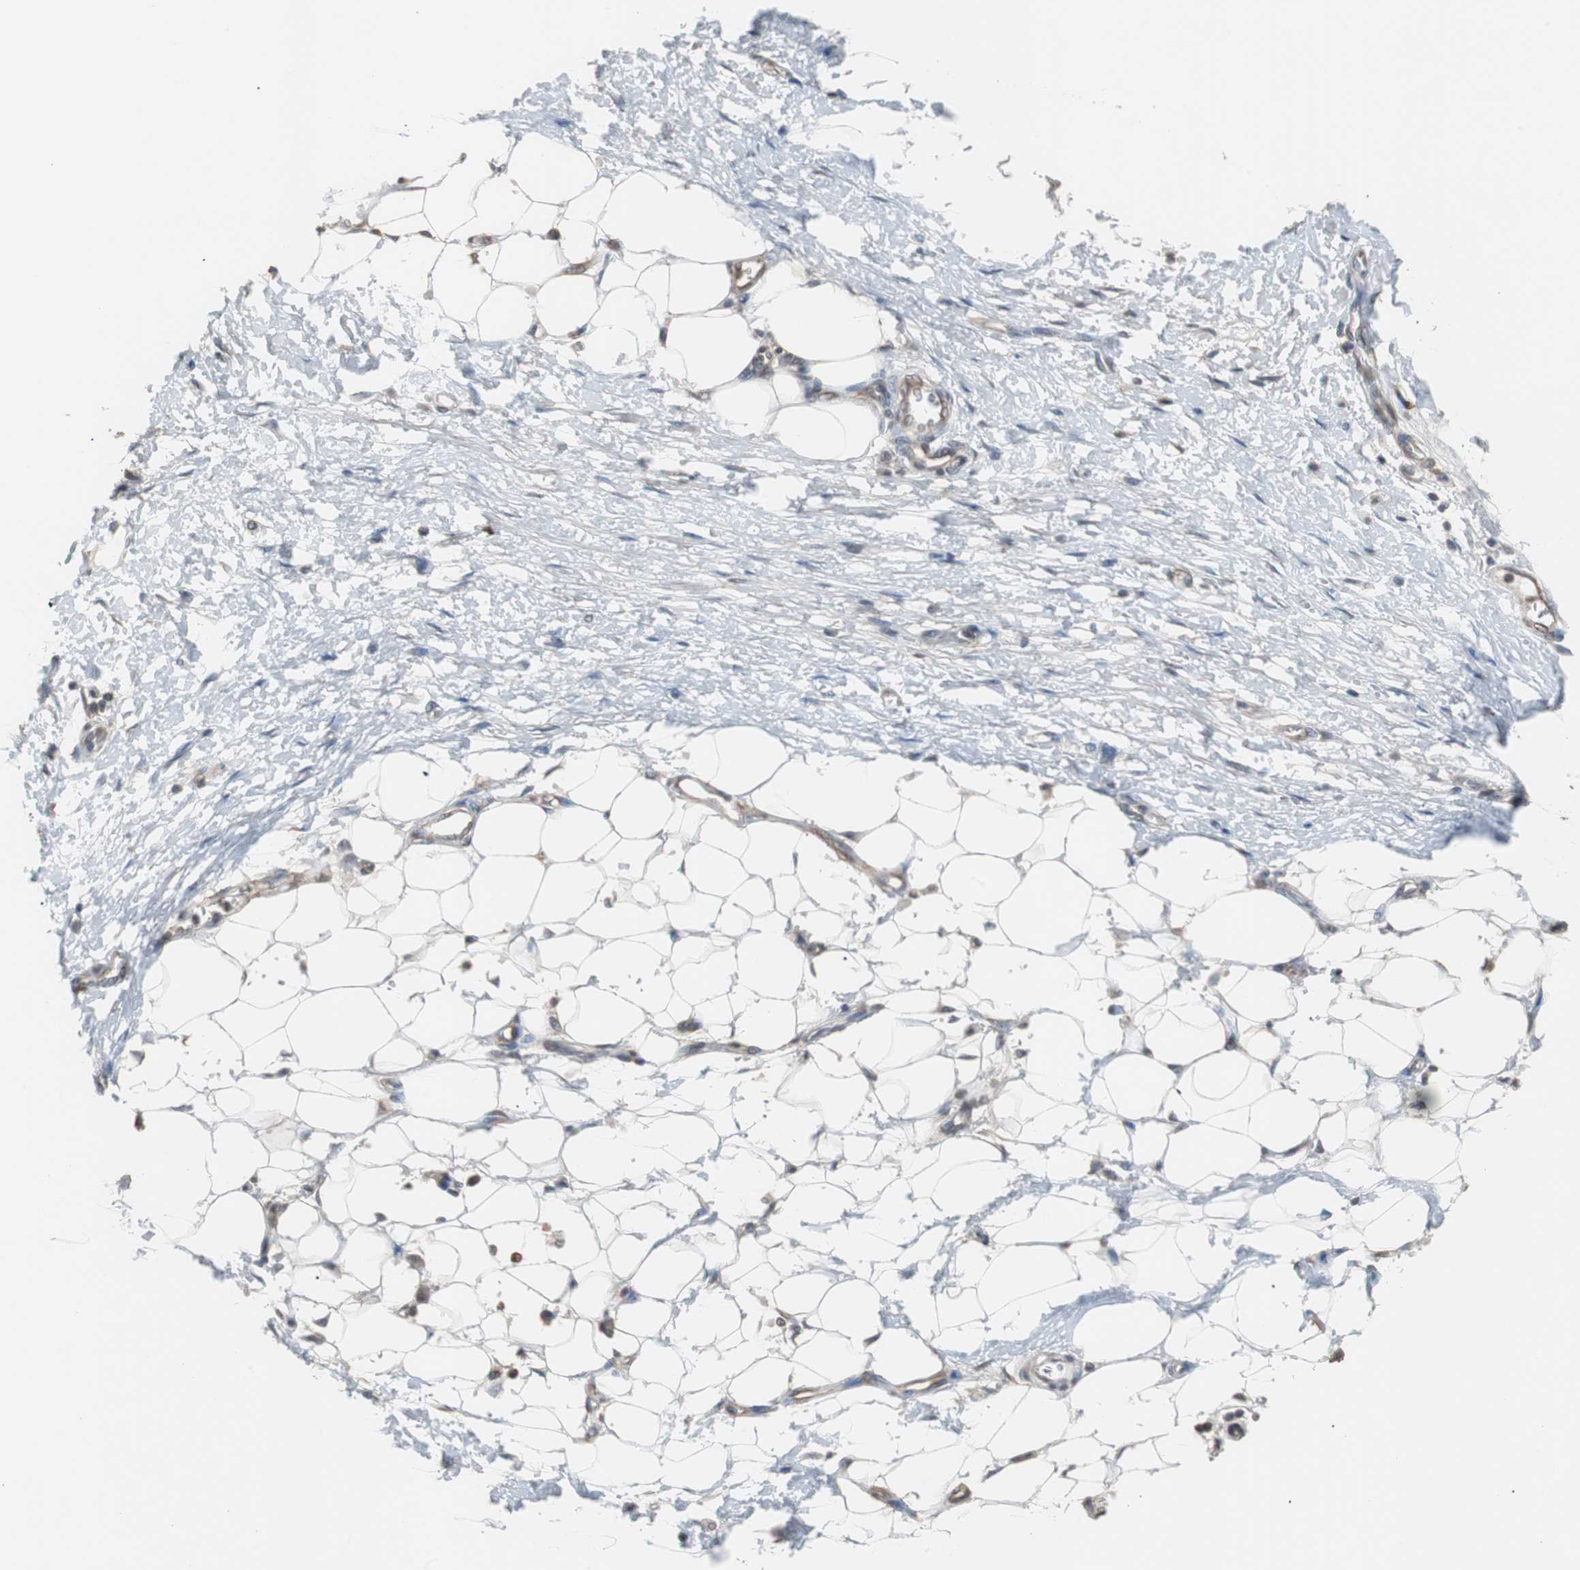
{"staining": {"intensity": "negative", "quantity": "none", "location": "none"}, "tissue": "adipose tissue", "cell_type": "Adipocytes", "image_type": "normal", "snomed": [{"axis": "morphology", "description": "Normal tissue, NOS"}, {"axis": "morphology", "description": "Urothelial carcinoma, High grade"}, {"axis": "topography", "description": "Vascular tissue"}, {"axis": "topography", "description": "Urinary bladder"}], "caption": "Adipocytes show no significant positivity in unremarkable adipose tissue. Brightfield microscopy of immunohistochemistry (IHC) stained with DAB (3,3'-diaminobenzidine) (brown) and hematoxylin (blue), captured at high magnification.", "gene": "TOP2A", "patient": {"sex": "female", "age": 56}}